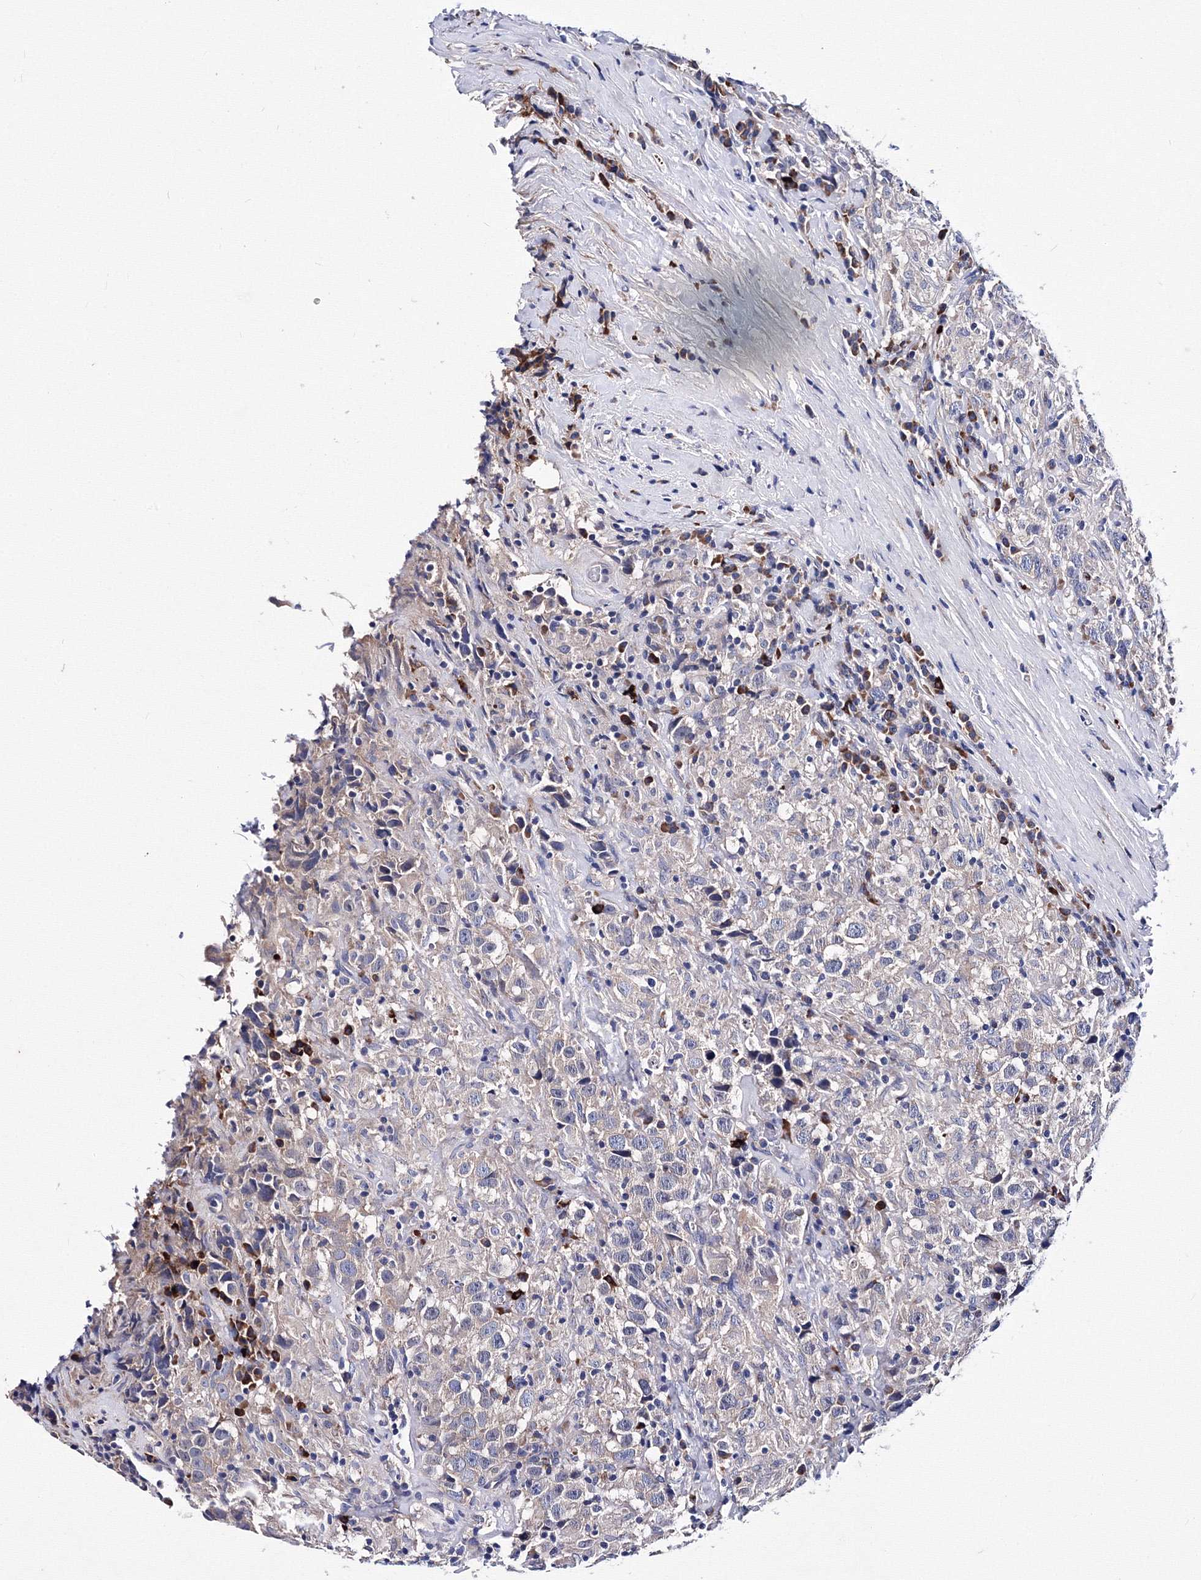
{"staining": {"intensity": "weak", "quantity": "<25%", "location": "cytoplasmic/membranous"}, "tissue": "testis cancer", "cell_type": "Tumor cells", "image_type": "cancer", "snomed": [{"axis": "morphology", "description": "Seminoma, NOS"}, {"axis": "topography", "description": "Testis"}], "caption": "Tumor cells show no significant protein positivity in seminoma (testis). The staining is performed using DAB brown chromogen with nuclei counter-stained in using hematoxylin.", "gene": "TRPM2", "patient": {"sex": "male", "age": 41}}